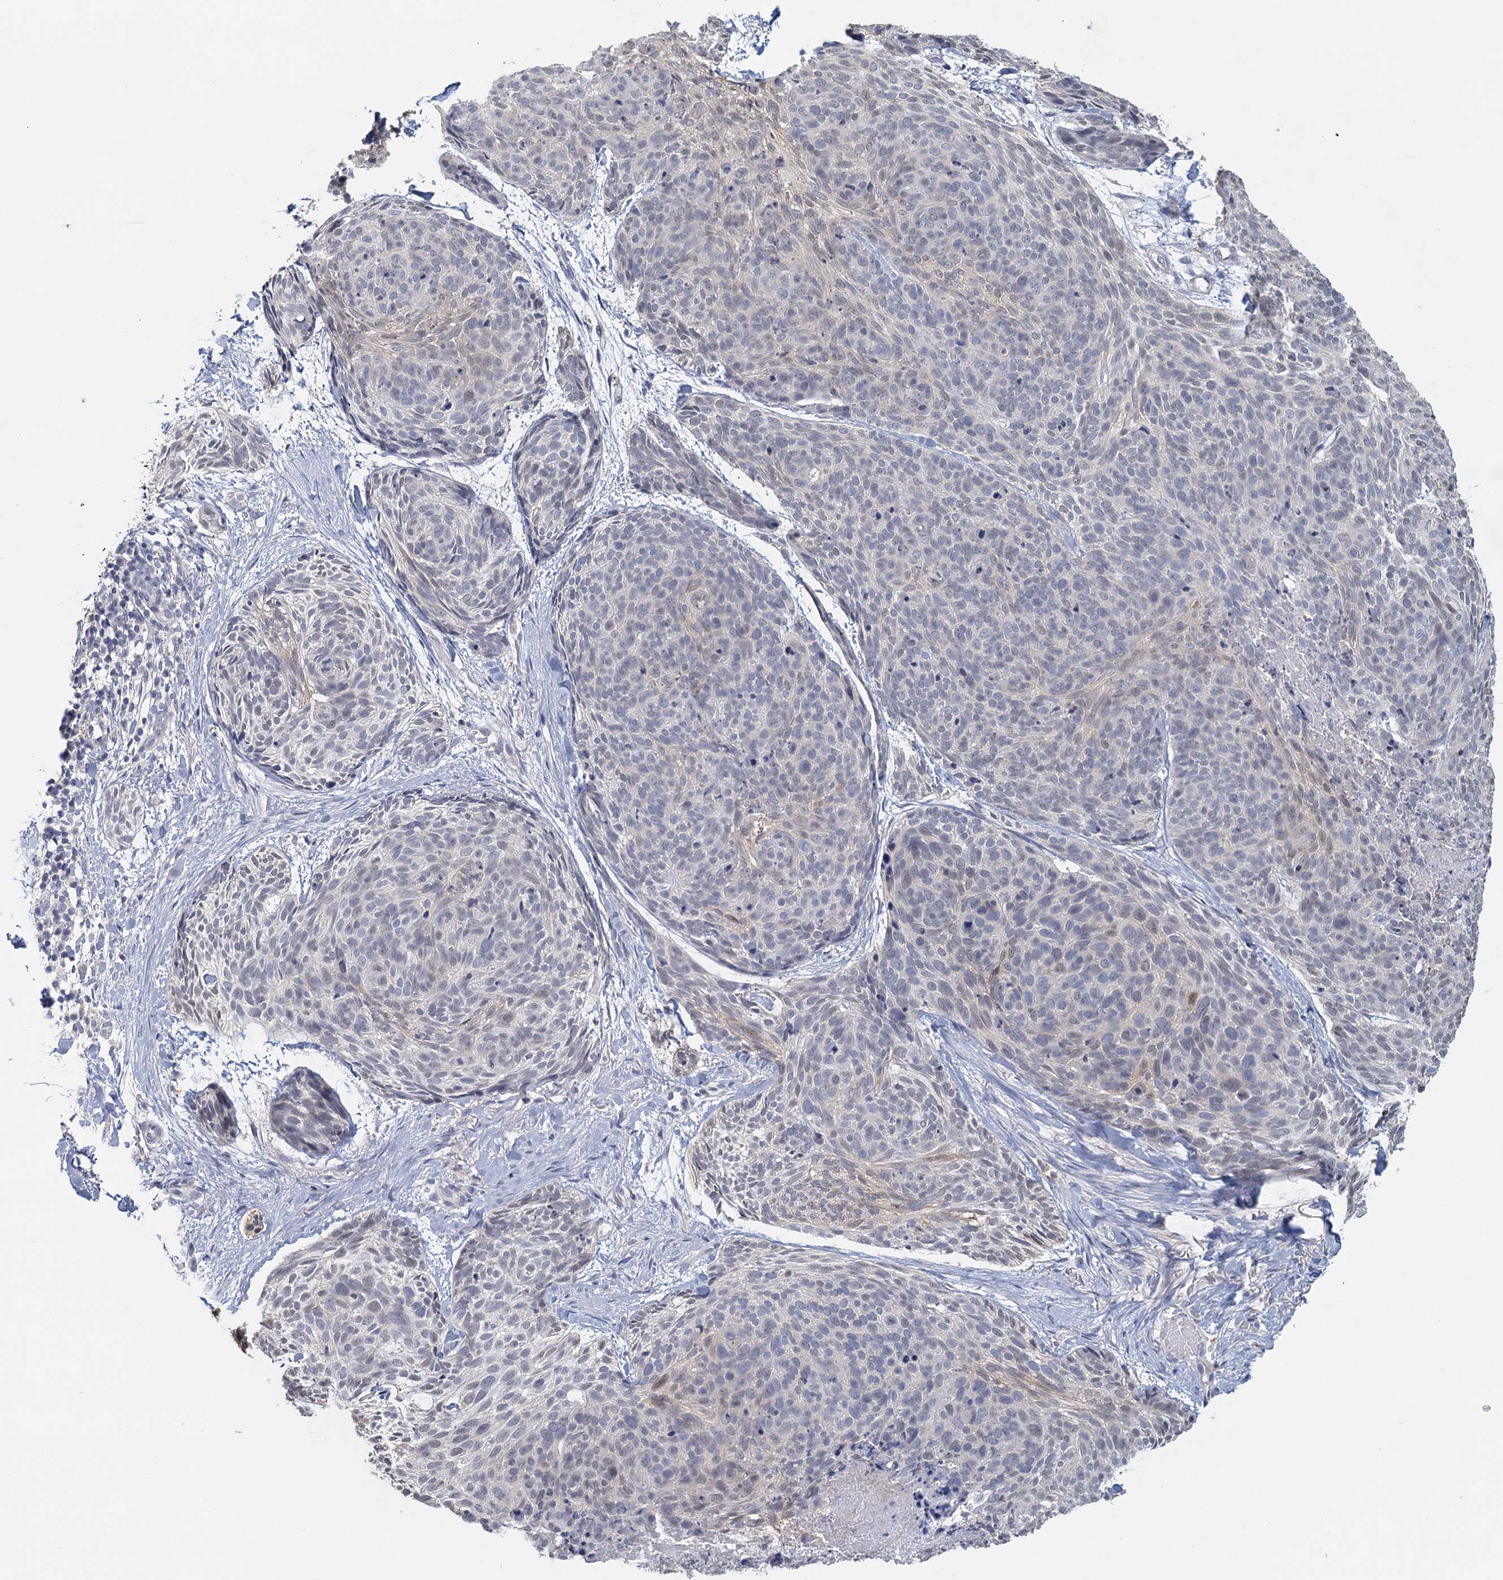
{"staining": {"intensity": "weak", "quantity": "<25%", "location": "nuclear"}, "tissue": "skin cancer", "cell_type": "Tumor cells", "image_type": "cancer", "snomed": [{"axis": "morphology", "description": "Normal tissue, NOS"}, {"axis": "morphology", "description": "Basal cell carcinoma"}, {"axis": "topography", "description": "Skin"}], "caption": "Immunohistochemistry (IHC) photomicrograph of neoplastic tissue: skin cancer stained with DAB displays no significant protein positivity in tumor cells.", "gene": "MYO7B", "patient": {"sex": "male", "age": 66}}